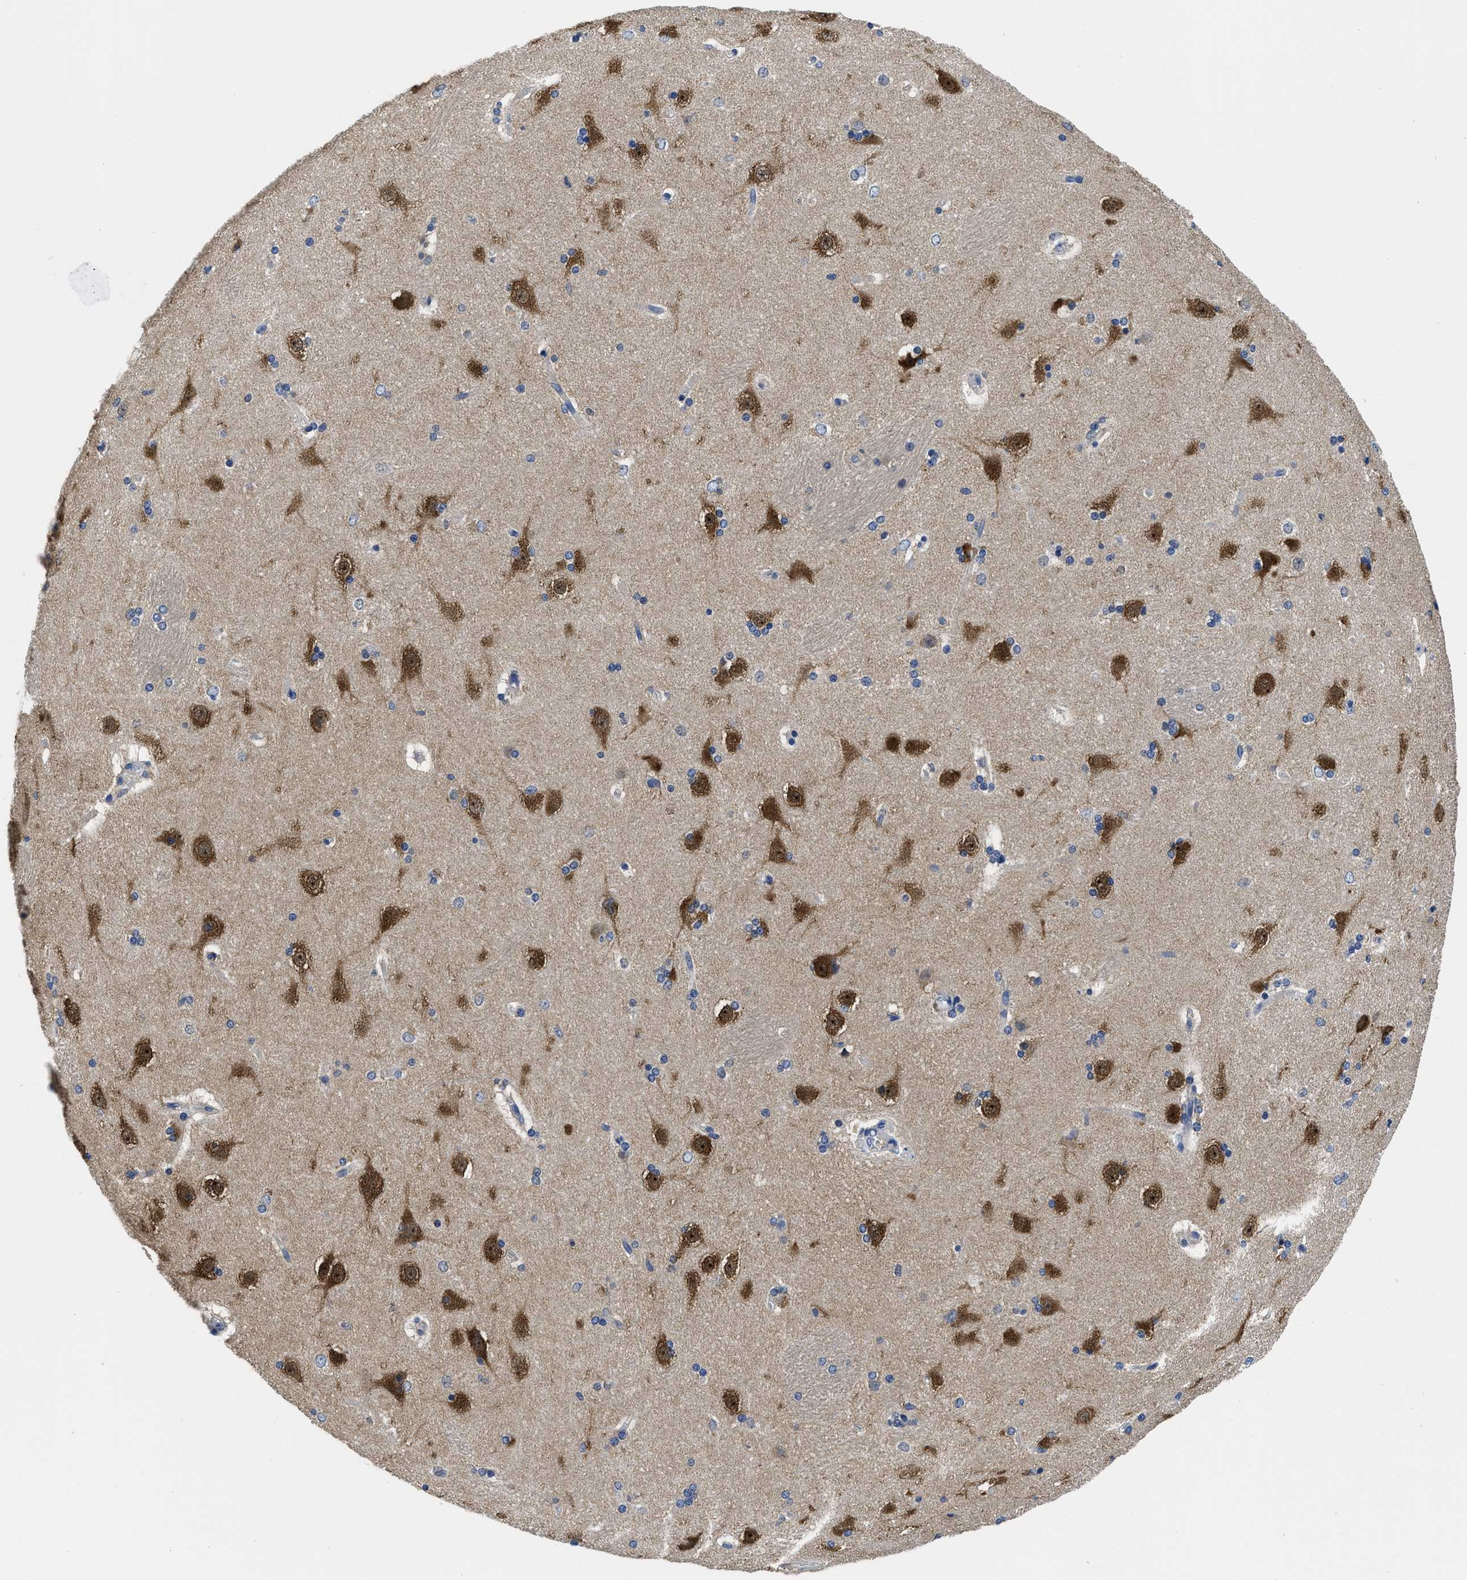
{"staining": {"intensity": "negative", "quantity": "none", "location": "none"}, "tissue": "caudate", "cell_type": "Glial cells", "image_type": "normal", "snomed": [{"axis": "morphology", "description": "Normal tissue, NOS"}, {"axis": "topography", "description": "Lateral ventricle wall"}], "caption": "Immunohistochemistry photomicrograph of normal human caudate stained for a protein (brown), which demonstrates no positivity in glial cells.", "gene": "YARS1", "patient": {"sex": "female", "age": 19}}